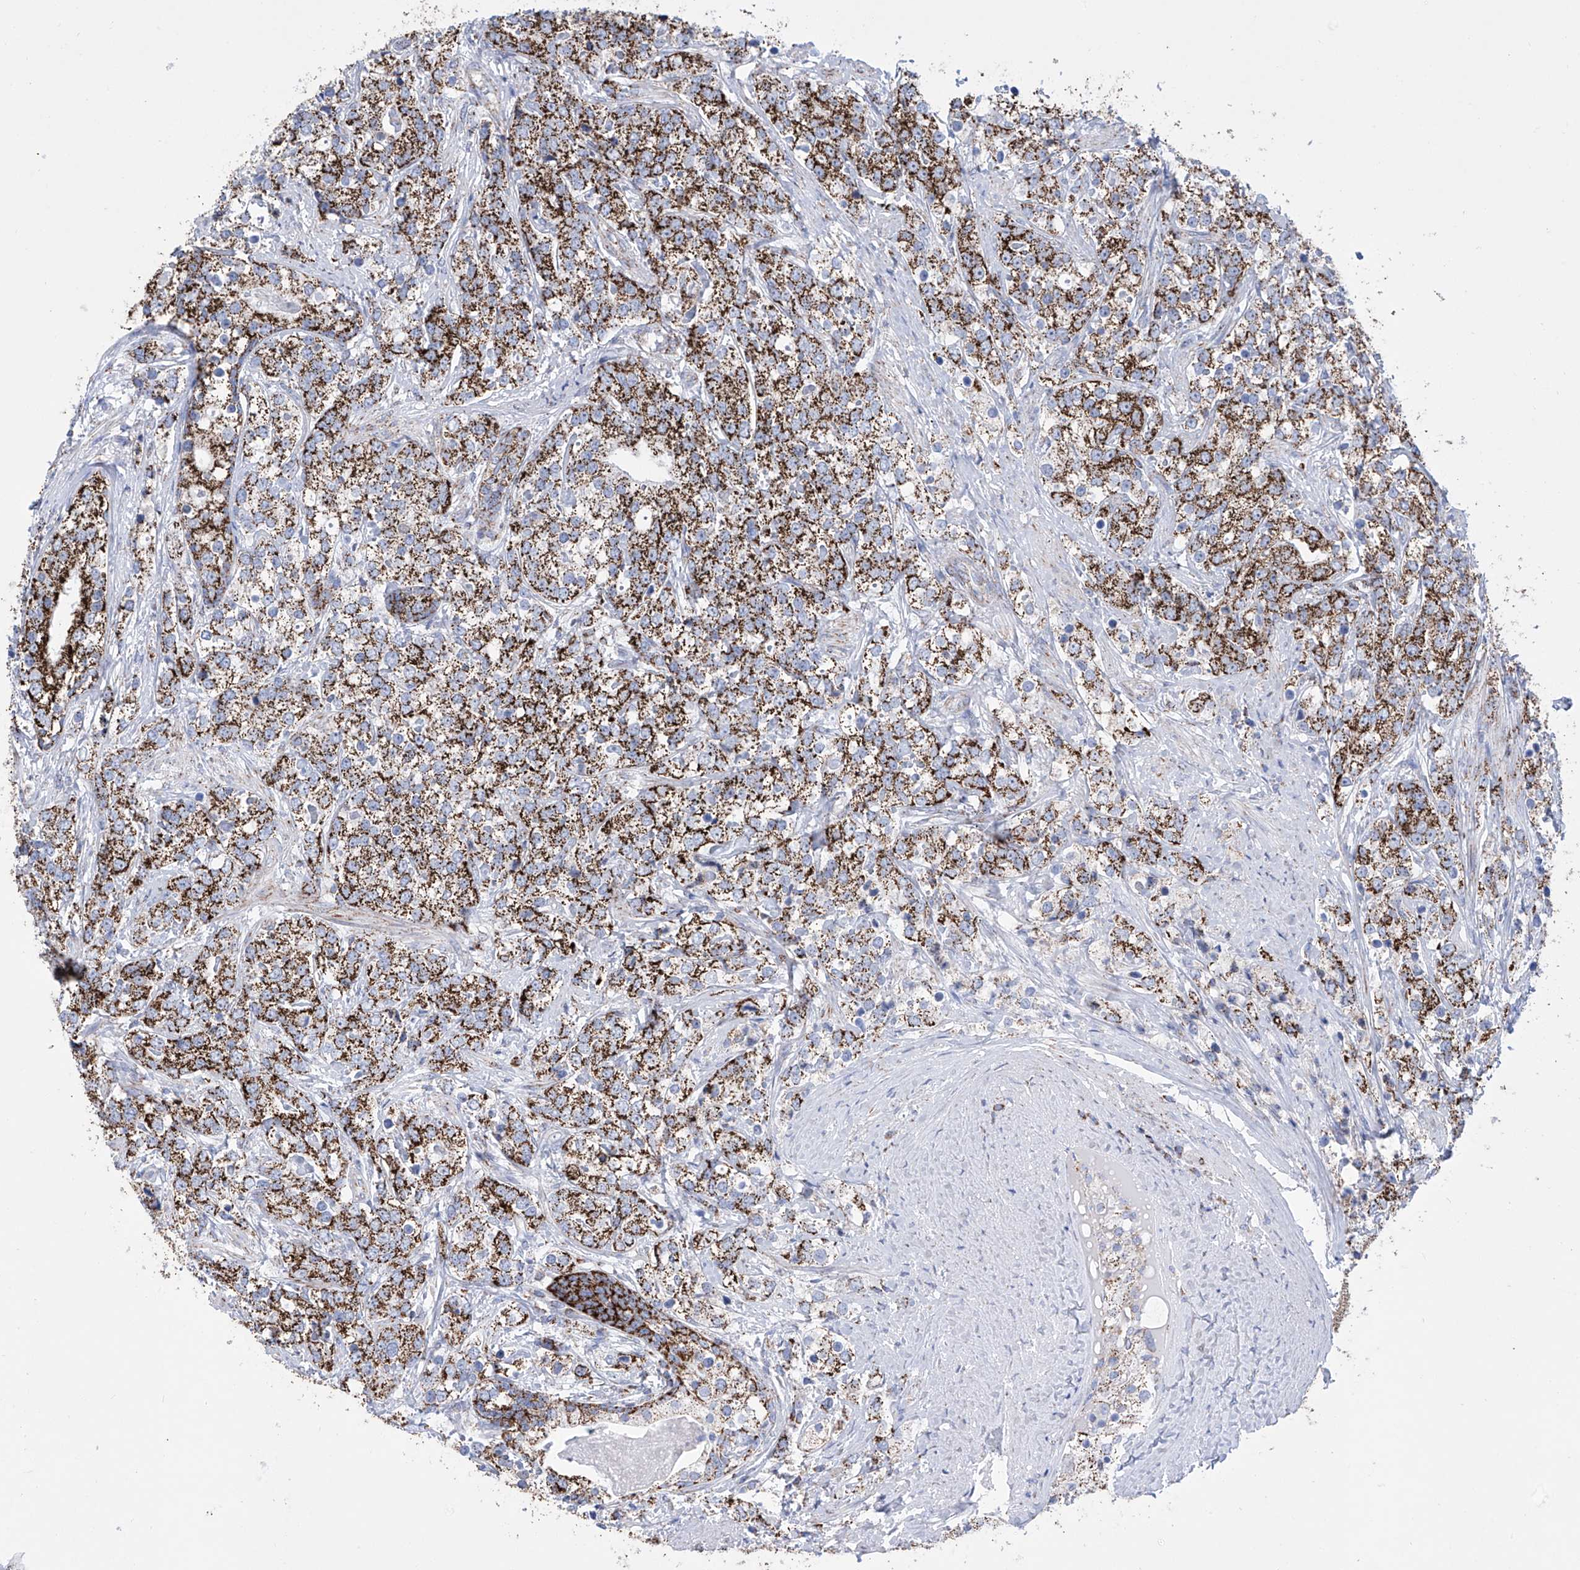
{"staining": {"intensity": "strong", "quantity": ">75%", "location": "cytoplasmic/membranous"}, "tissue": "prostate cancer", "cell_type": "Tumor cells", "image_type": "cancer", "snomed": [{"axis": "morphology", "description": "Adenocarcinoma, High grade"}, {"axis": "topography", "description": "Prostate"}], "caption": "This histopathology image shows immunohistochemistry staining of human adenocarcinoma (high-grade) (prostate), with high strong cytoplasmic/membranous expression in about >75% of tumor cells.", "gene": "ALDH6A1", "patient": {"sex": "male", "age": 69}}